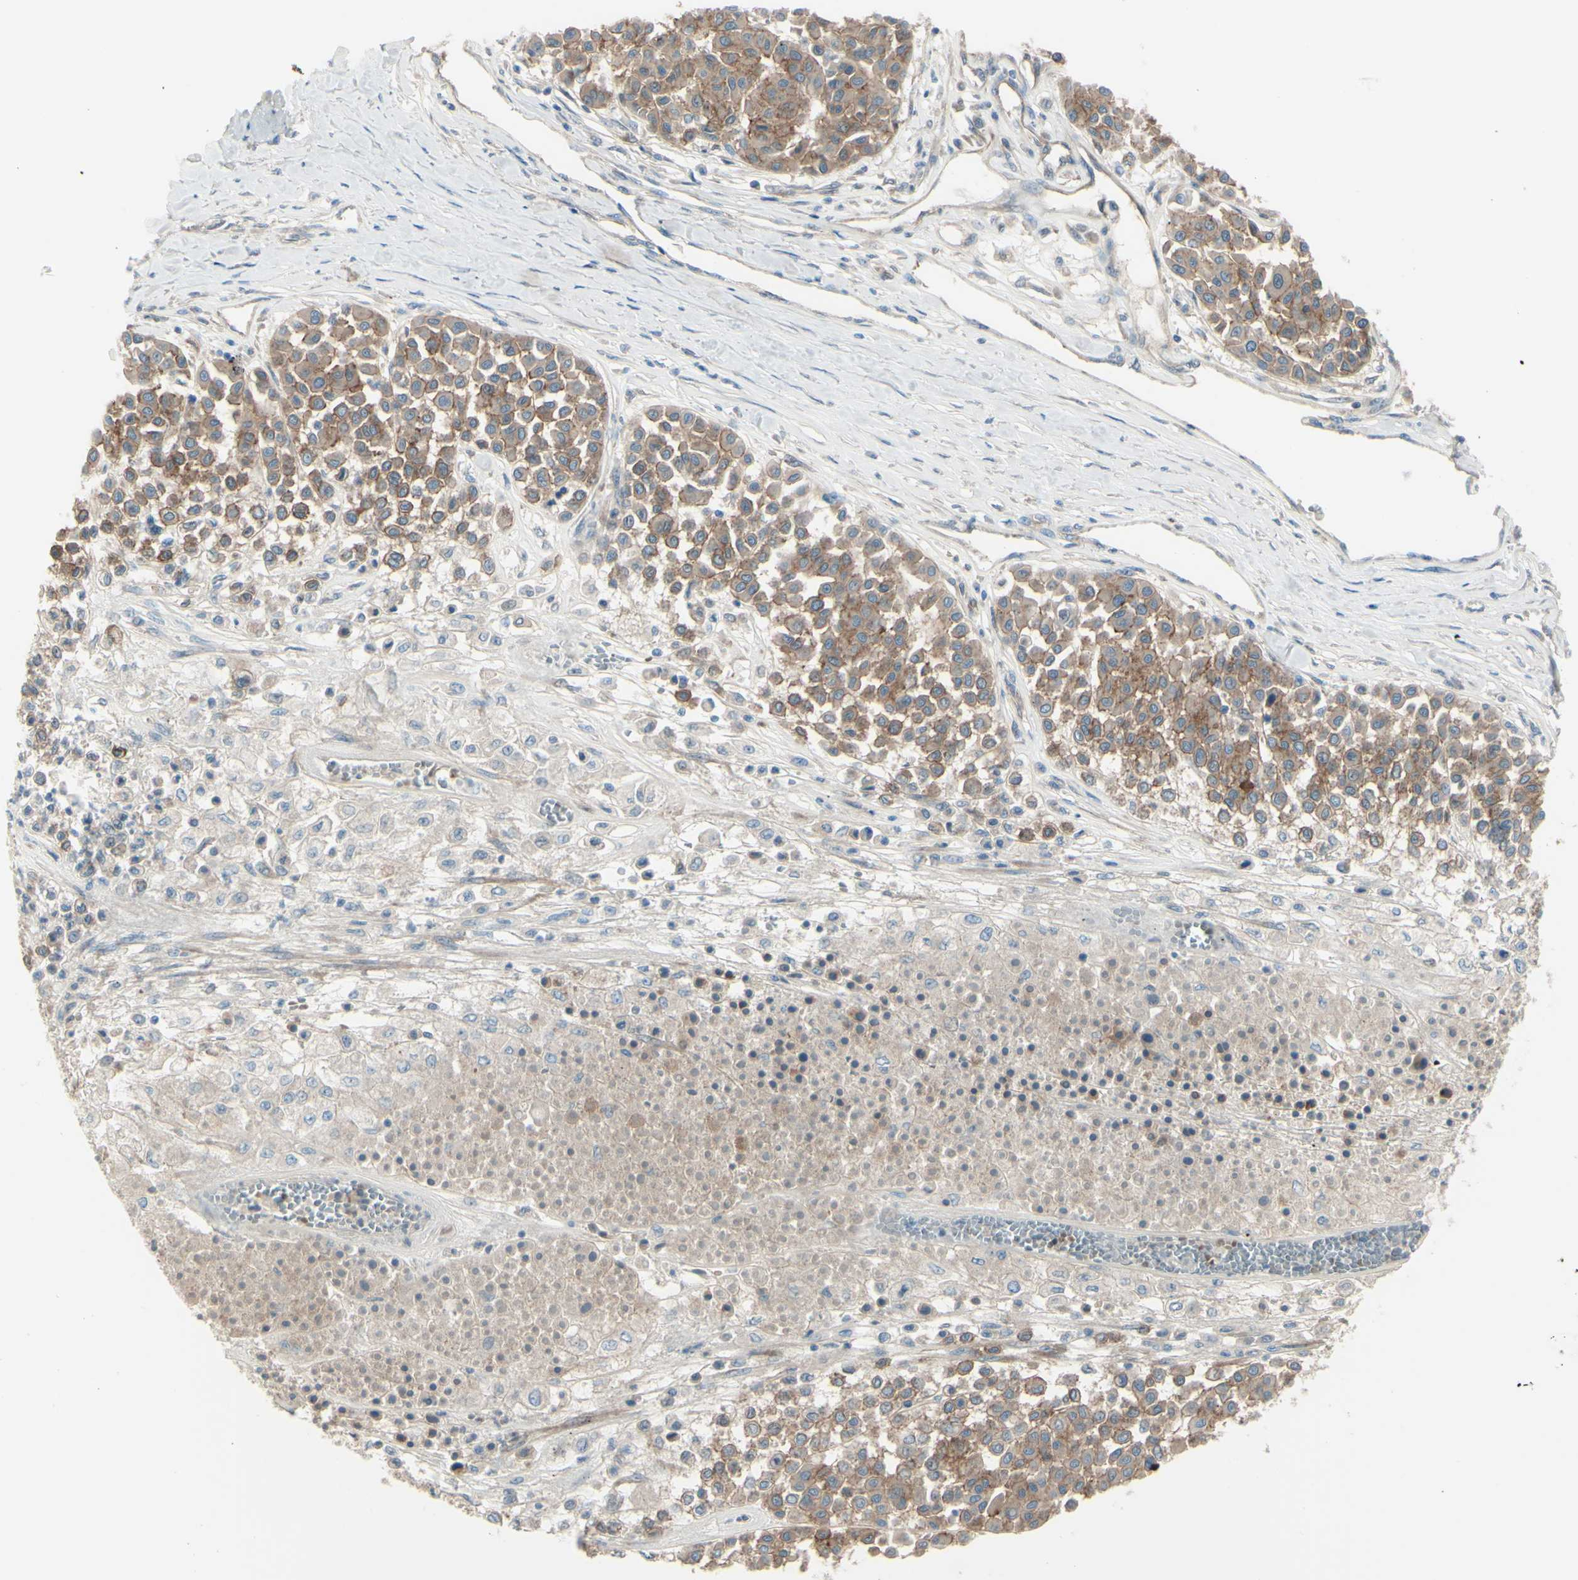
{"staining": {"intensity": "moderate", "quantity": ">75%", "location": "cytoplasmic/membranous"}, "tissue": "melanoma", "cell_type": "Tumor cells", "image_type": "cancer", "snomed": [{"axis": "morphology", "description": "Malignant melanoma, Metastatic site"}, {"axis": "topography", "description": "Soft tissue"}], "caption": "Human melanoma stained for a protein (brown) demonstrates moderate cytoplasmic/membranous positive expression in approximately >75% of tumor cells.", "gene": "PCDHGA2", "patient": {"sex": "male", "age": 41}}